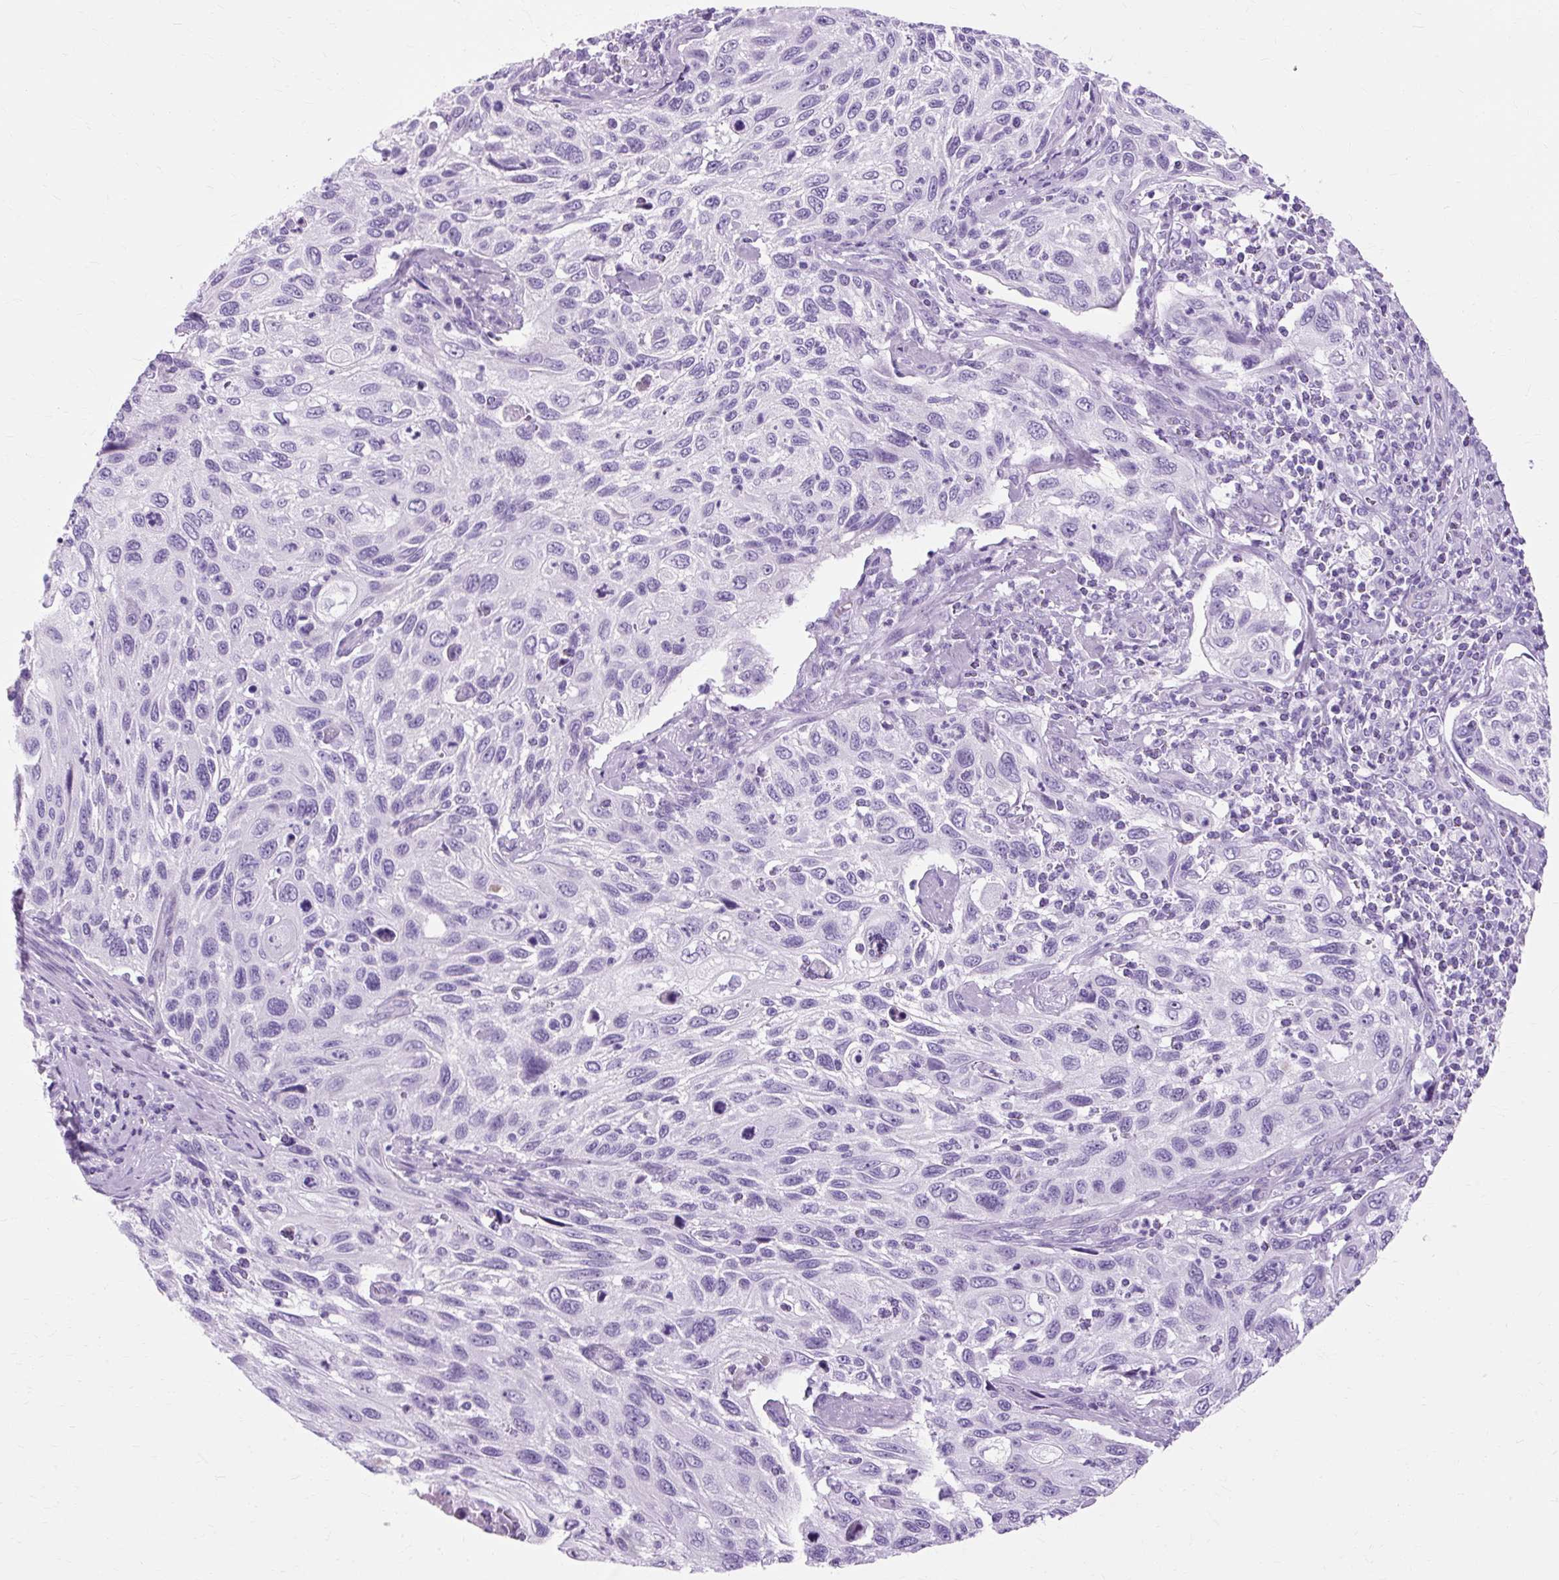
{"staining": {"intensity": "negative", "quantity": "none", "location": "none"}, "tissue": "cervical cancer", "cell_type": "Tumor cells", "image_type": "cancer", "snomed": [{"axis": "morphology", "description": "Squamous cell carcinoma, NOS"}, {"axis": "topography", "description": "Cervix"}], "caption": "The micrograph reveals no staining of tumor cells in squamous cell carcinoma (cervical). The staining was performed using DAB to visualize the protein expression in brown, while the nuclei were stained in blue with hematoxylin (Magnification: 20x).", "gene": "TMEM89", "patient": {"sex": "female", "age": 70}}